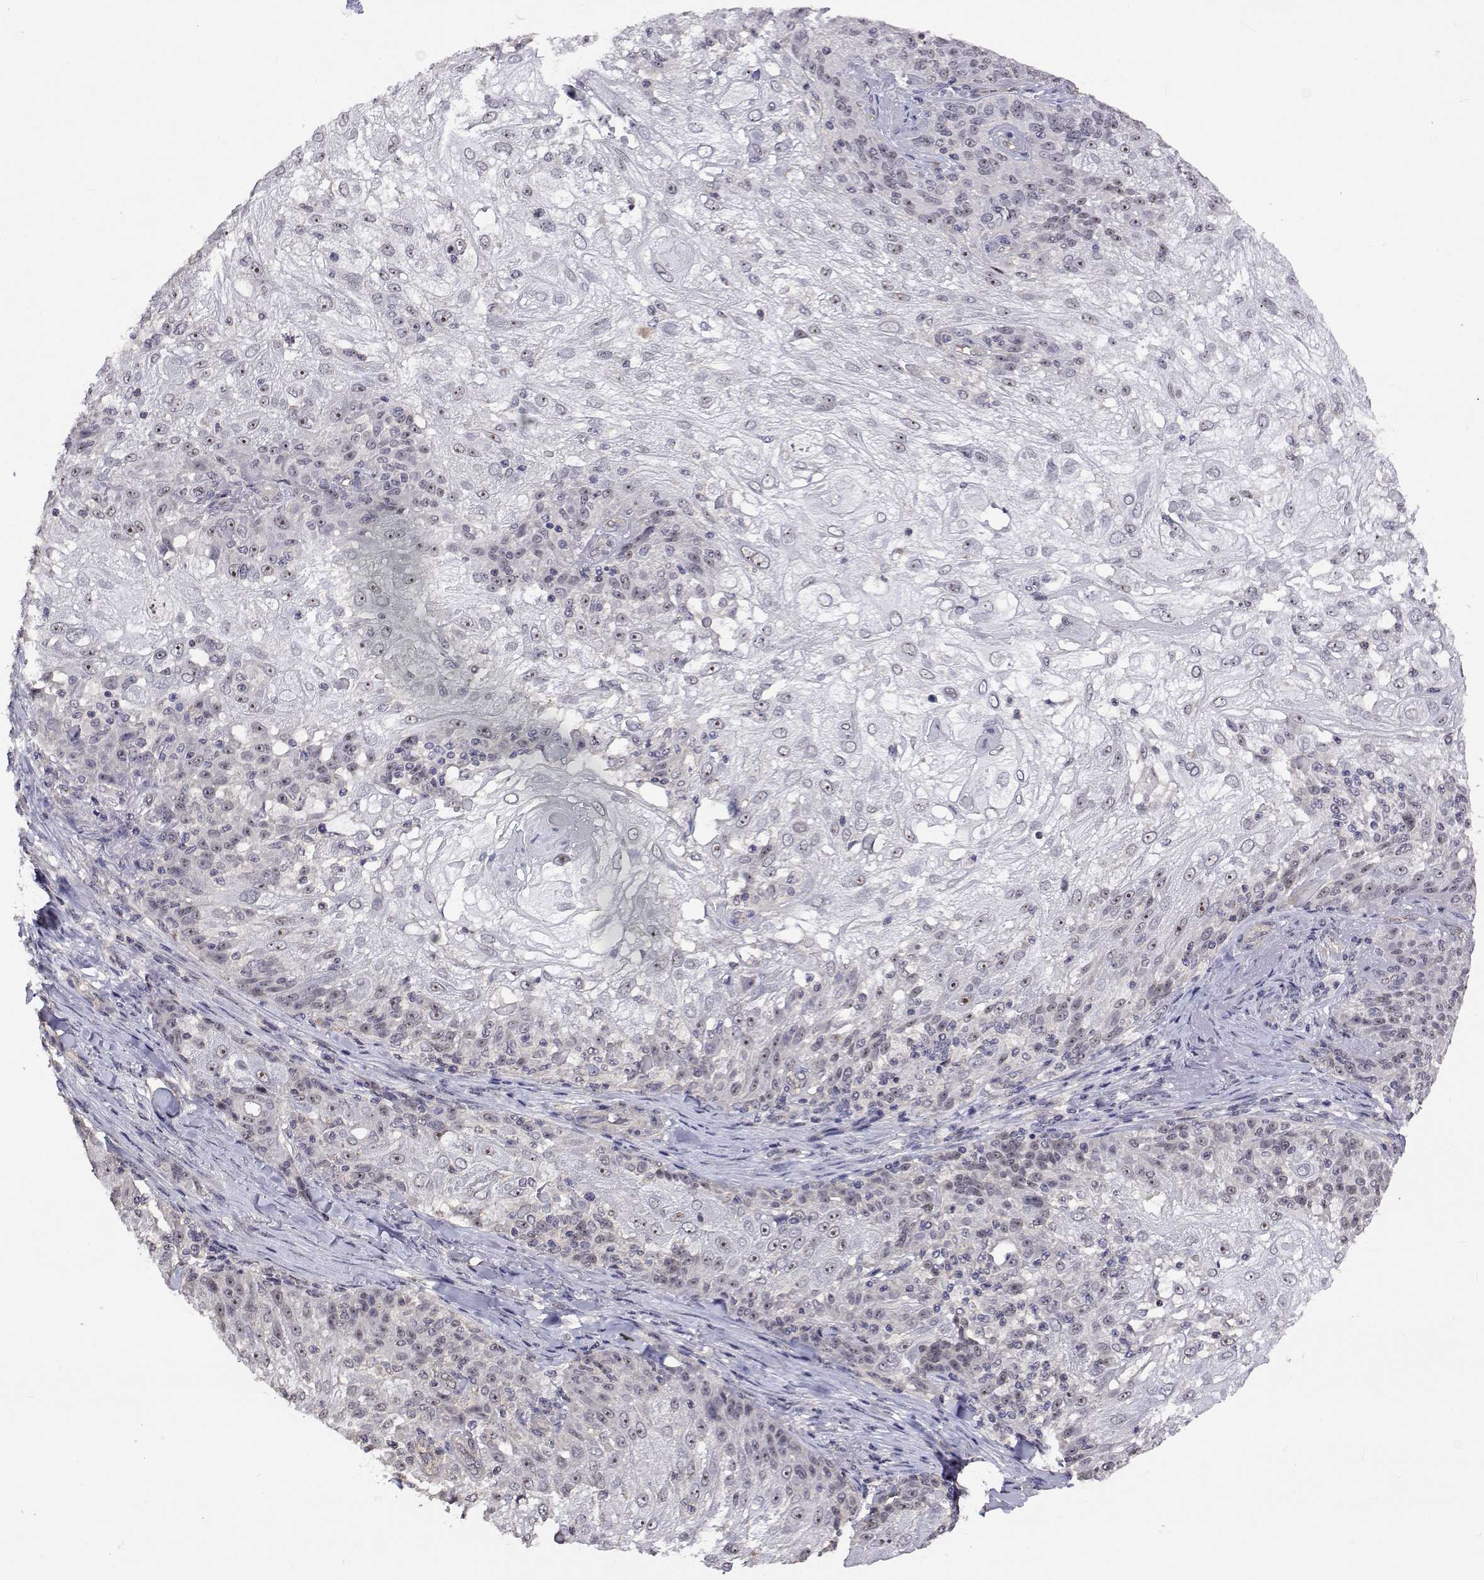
{"staining": {"intensity": "weak", "quantity": "<25%", "location": "nuclear"}, "tissue": "skin cancer", "cell_type": "Tumor cells", "image_type": "cancer", "snomed": [{"axis": "morphology", "description": "Normal tissue, NOS"}, {"axis": "morphology", "description": "Squamous cell carcinoma, NOS"}, {"axis": "topography", "description": "Skin"}], "caption": "Immunohistochemistry (IHC) micrograph of neoplastic tissue: human squamous cell carcinoma (skin) stained with DAB (3,3'-diaminobenzidine) reveals no significant protein positivity in tumor cells.", "gene": "NHP2", "patient": {"sex": "female", "age": 83}}